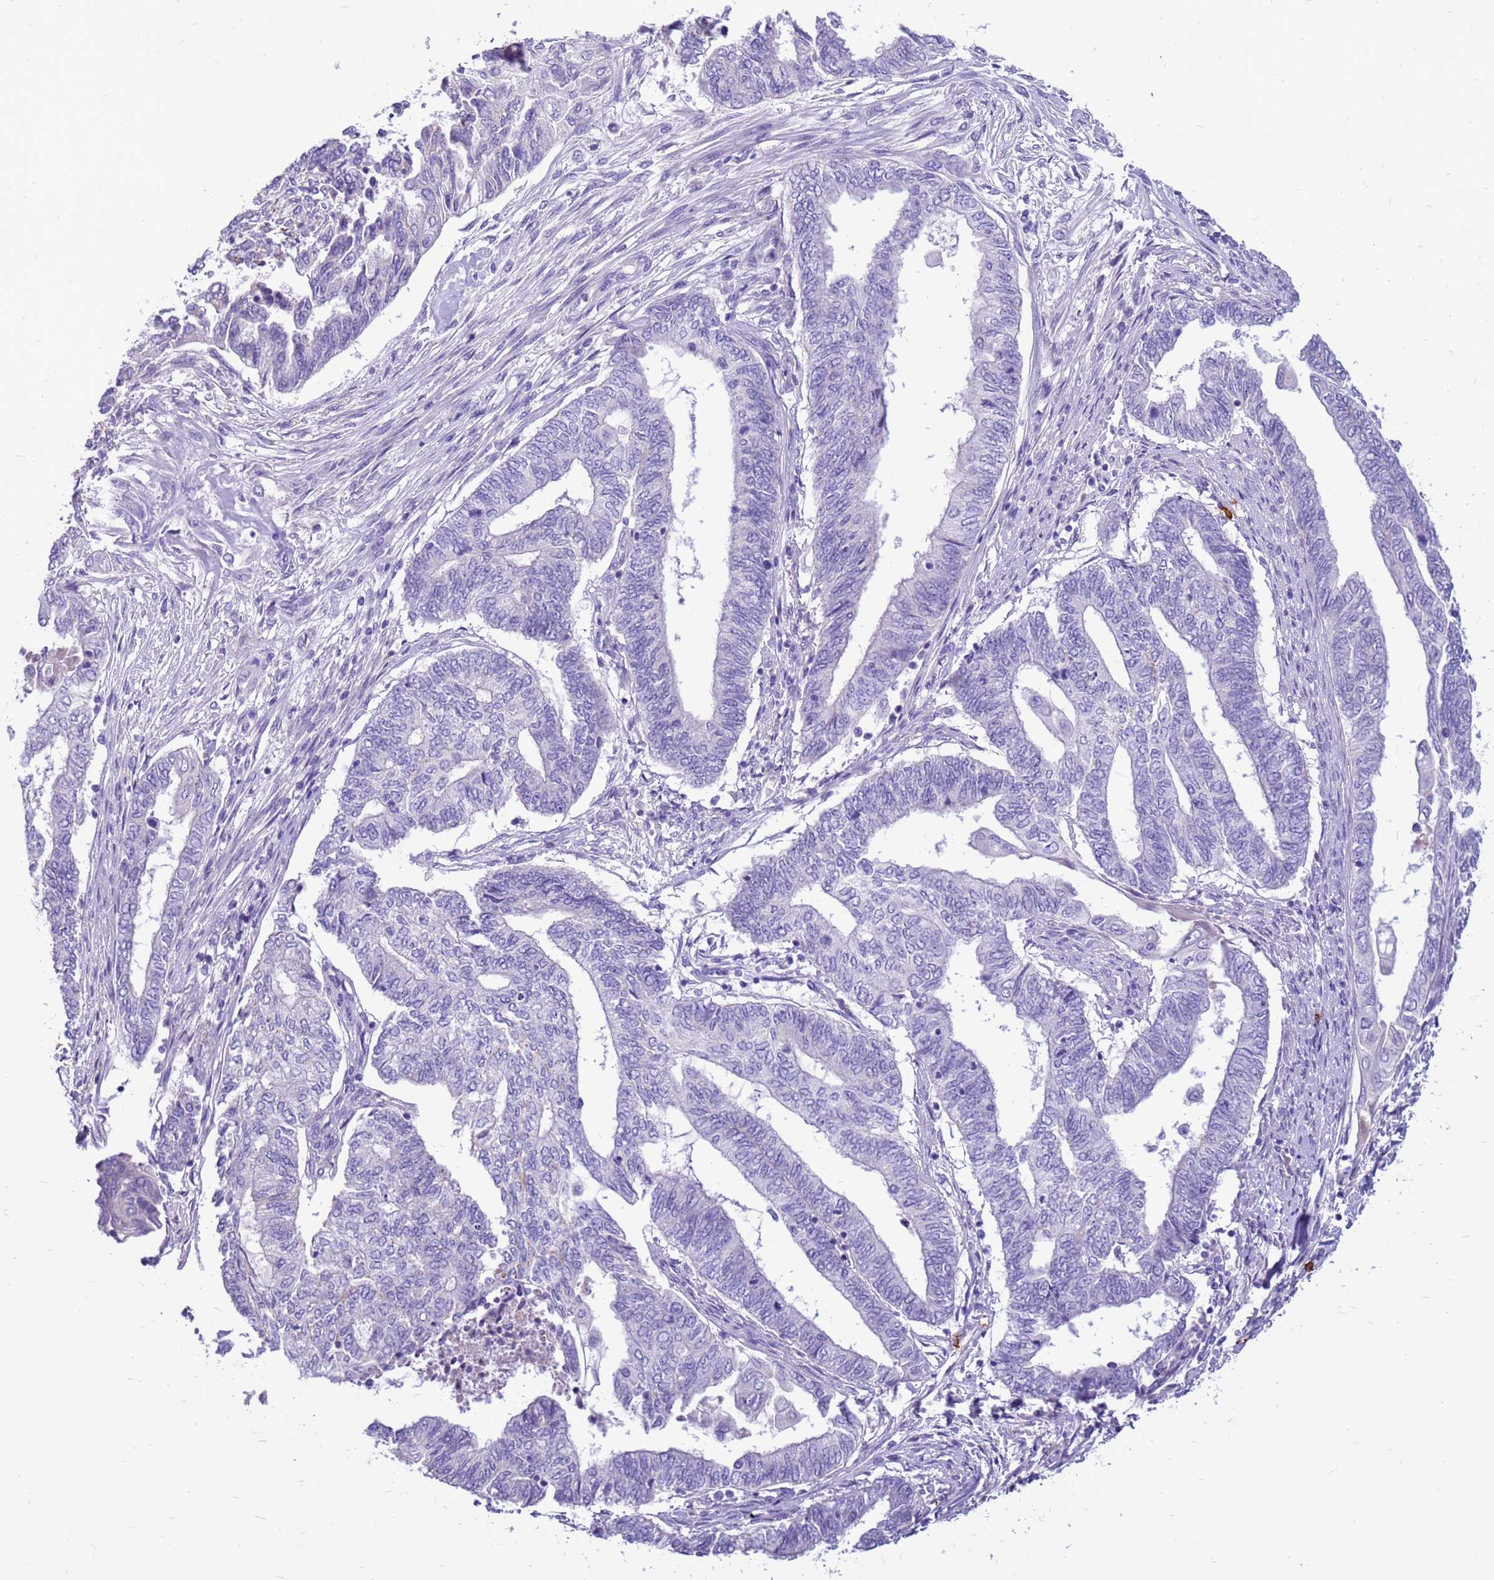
{"staining": {"intensity": "negative", "quantity": "none", "location": "none"}, "tissue": "endometrial cancer", "cell_type": "Tumor cells", "image_type": "cancer", "snomed": [{"axis": "morphology", "description": "Adenocarcinoma, NOS"}, {"axis": "topography", "description": "Uterus"}, {"axis": "topography", "description": "Endometrium"}], "caption": "IHC histopathology image of neoplastic tissue: adenocarcinoma (endometrial) stained with DAB shows no significant protein staining in tumor cells.", "gene": "PDE10A", "patient": {"sex": "female", "age": 70}}